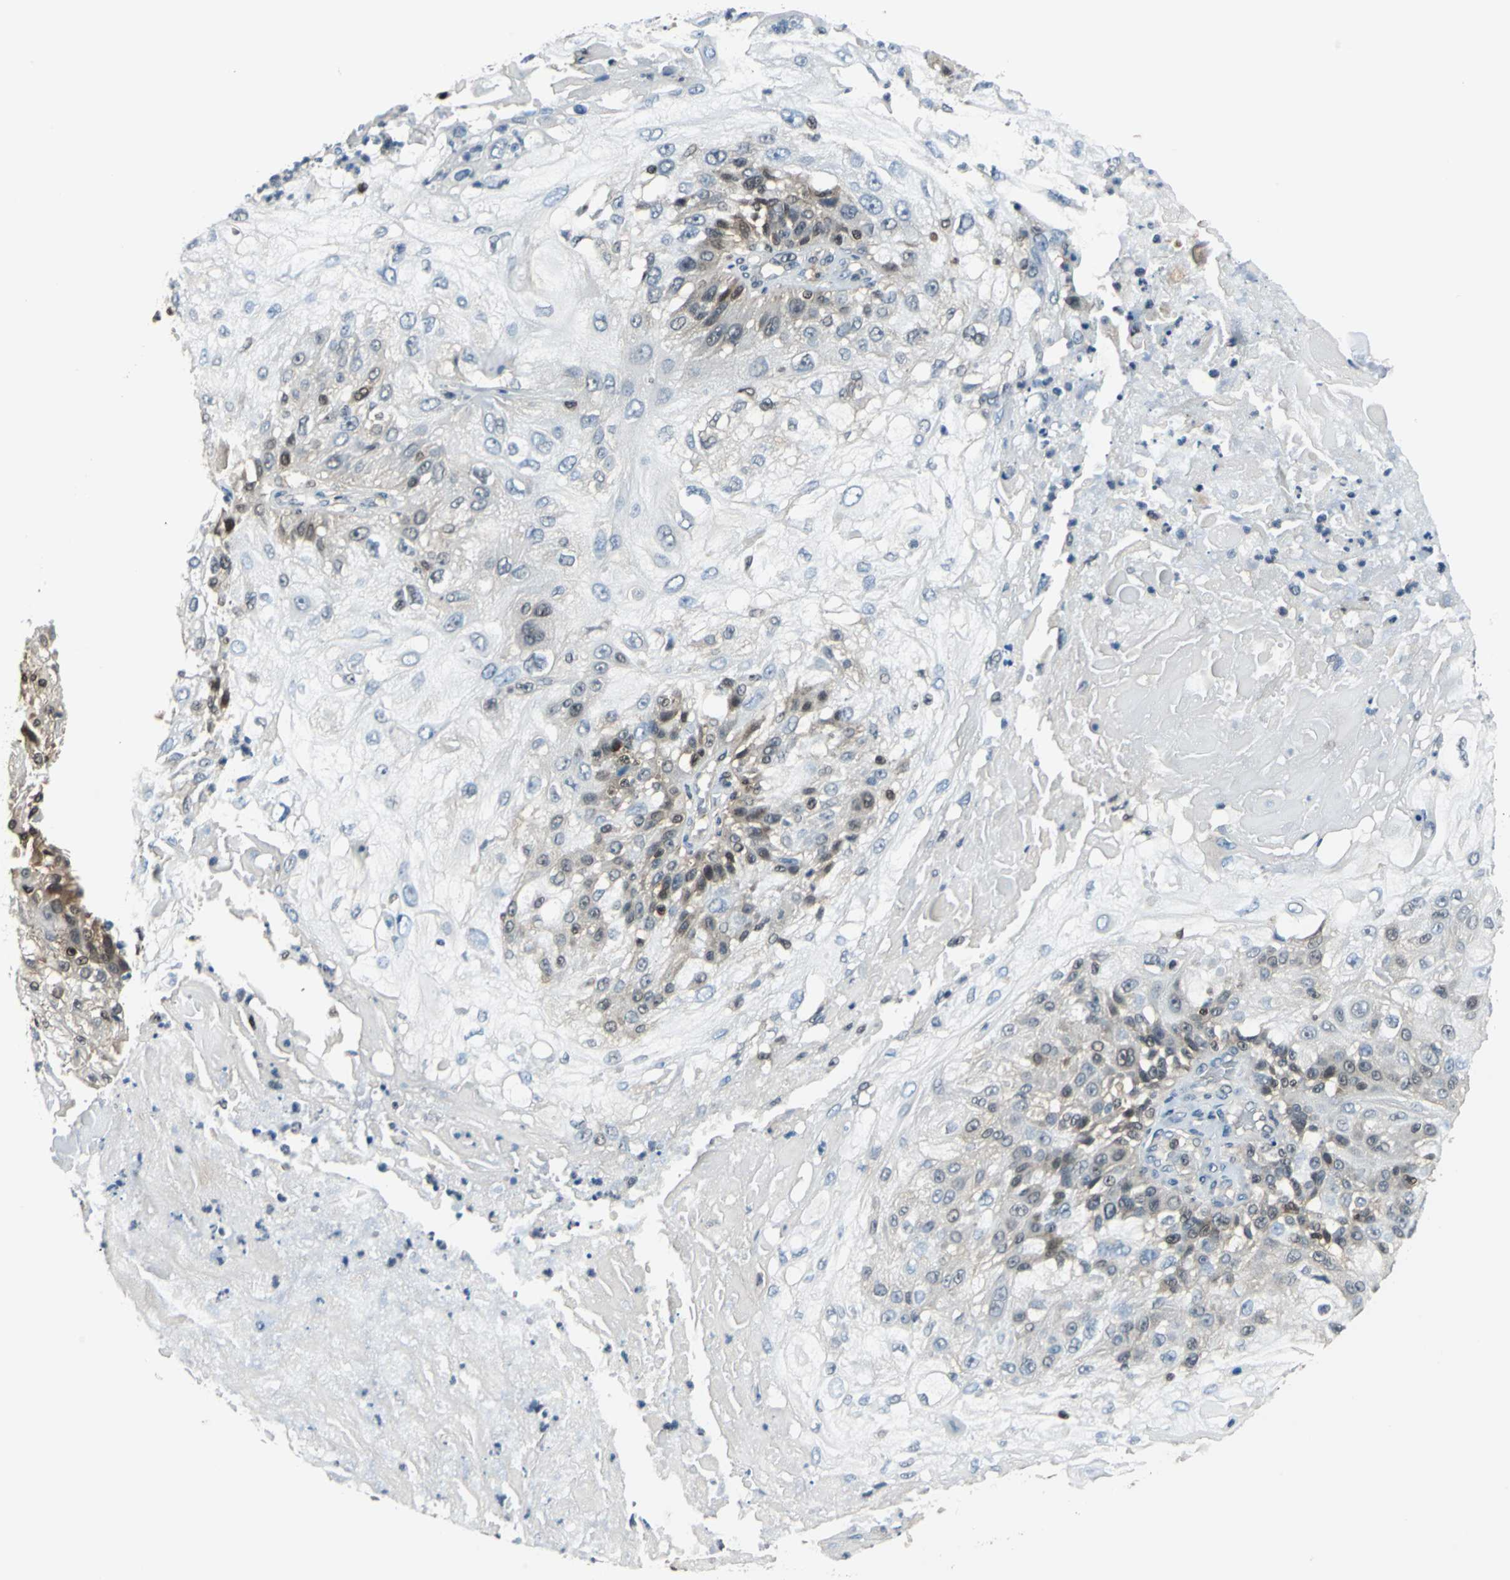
{"staining": {"intensity": "weak", "quantity": "25%-75%", "location": "cytoplasmic/membranous,nuclear"}, "tissue": "skin cancer", "cell_type": "Tumor cells", "image_type": "cancer", "snomed": [{"axis": "morphology", "description": "Normal tissue, NOS"}, {"axis": "morphology", "description": "Squamous cell carcinoma, NOS"}, {"axis": "topography", "description": "Skin"}], "caption": "Skin cancer stained with immunohistochemistry (IHC) displays weak cytoplasmic/membranous and nuclear staining in about 25%-75% of tumor cells. (IHC, brightfield microscopy, high magnification).", "gene": "PSME1", "patient": {"sex": "female", "age": 83}}